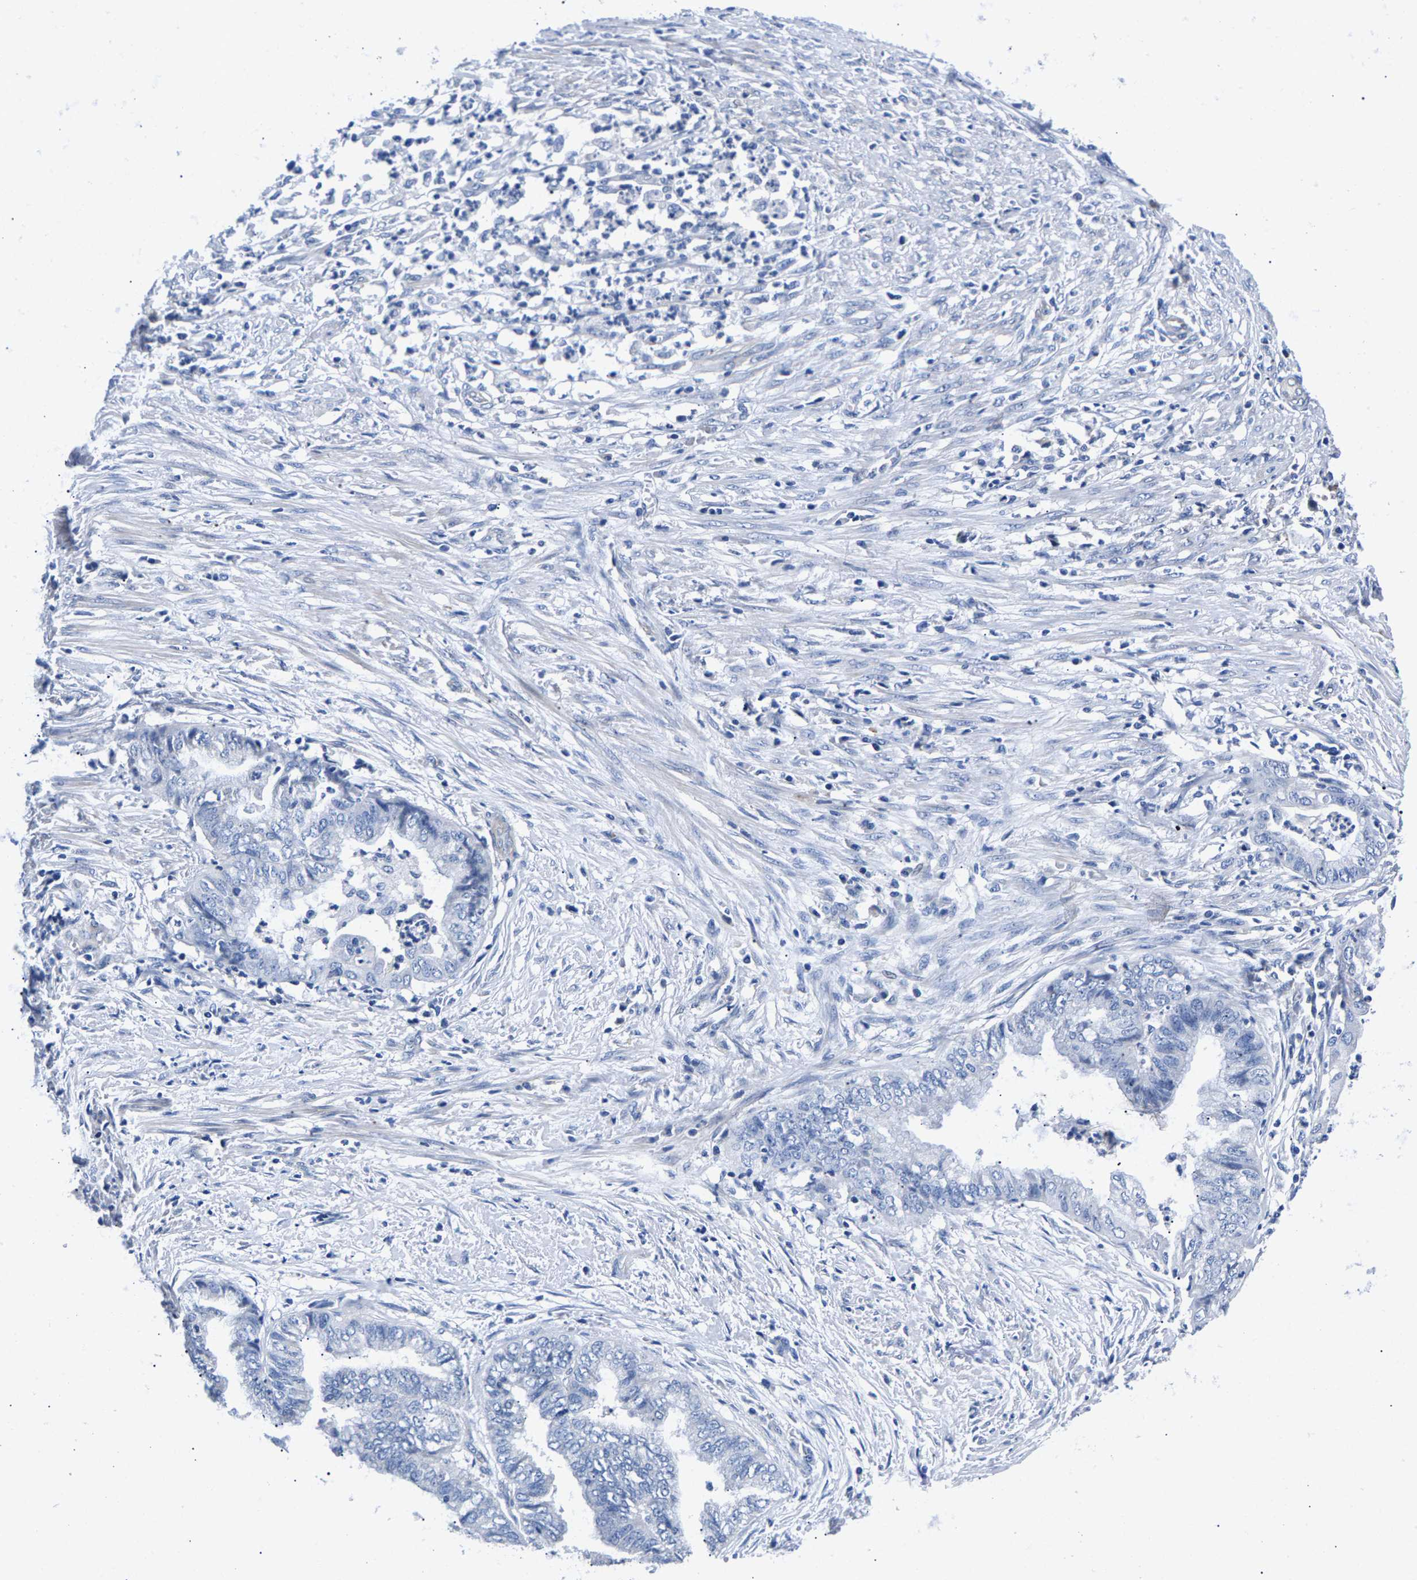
{"staining": {"intensity": "negative", "quantity": "none", "location": "none"}, "tissue": "endometrial cancer", "cell_type": "Tumor cells", "image_type": "cancer", "snomed": [{"axis": "morphology", "description": "Necrosis, NOS"}, {"axis": "morphology", "description": "Adenocarcinoma, NOS"}, {"axis": "topography", "description": "Endometrium"}], "caption": "This is a histopathology image of IHC staining of endometrial cancer (adenocarcinoma), which shows no positivity in tumor cells.", "gene": "P2RY4", "patient": {"sex": "female", "age": 79}}